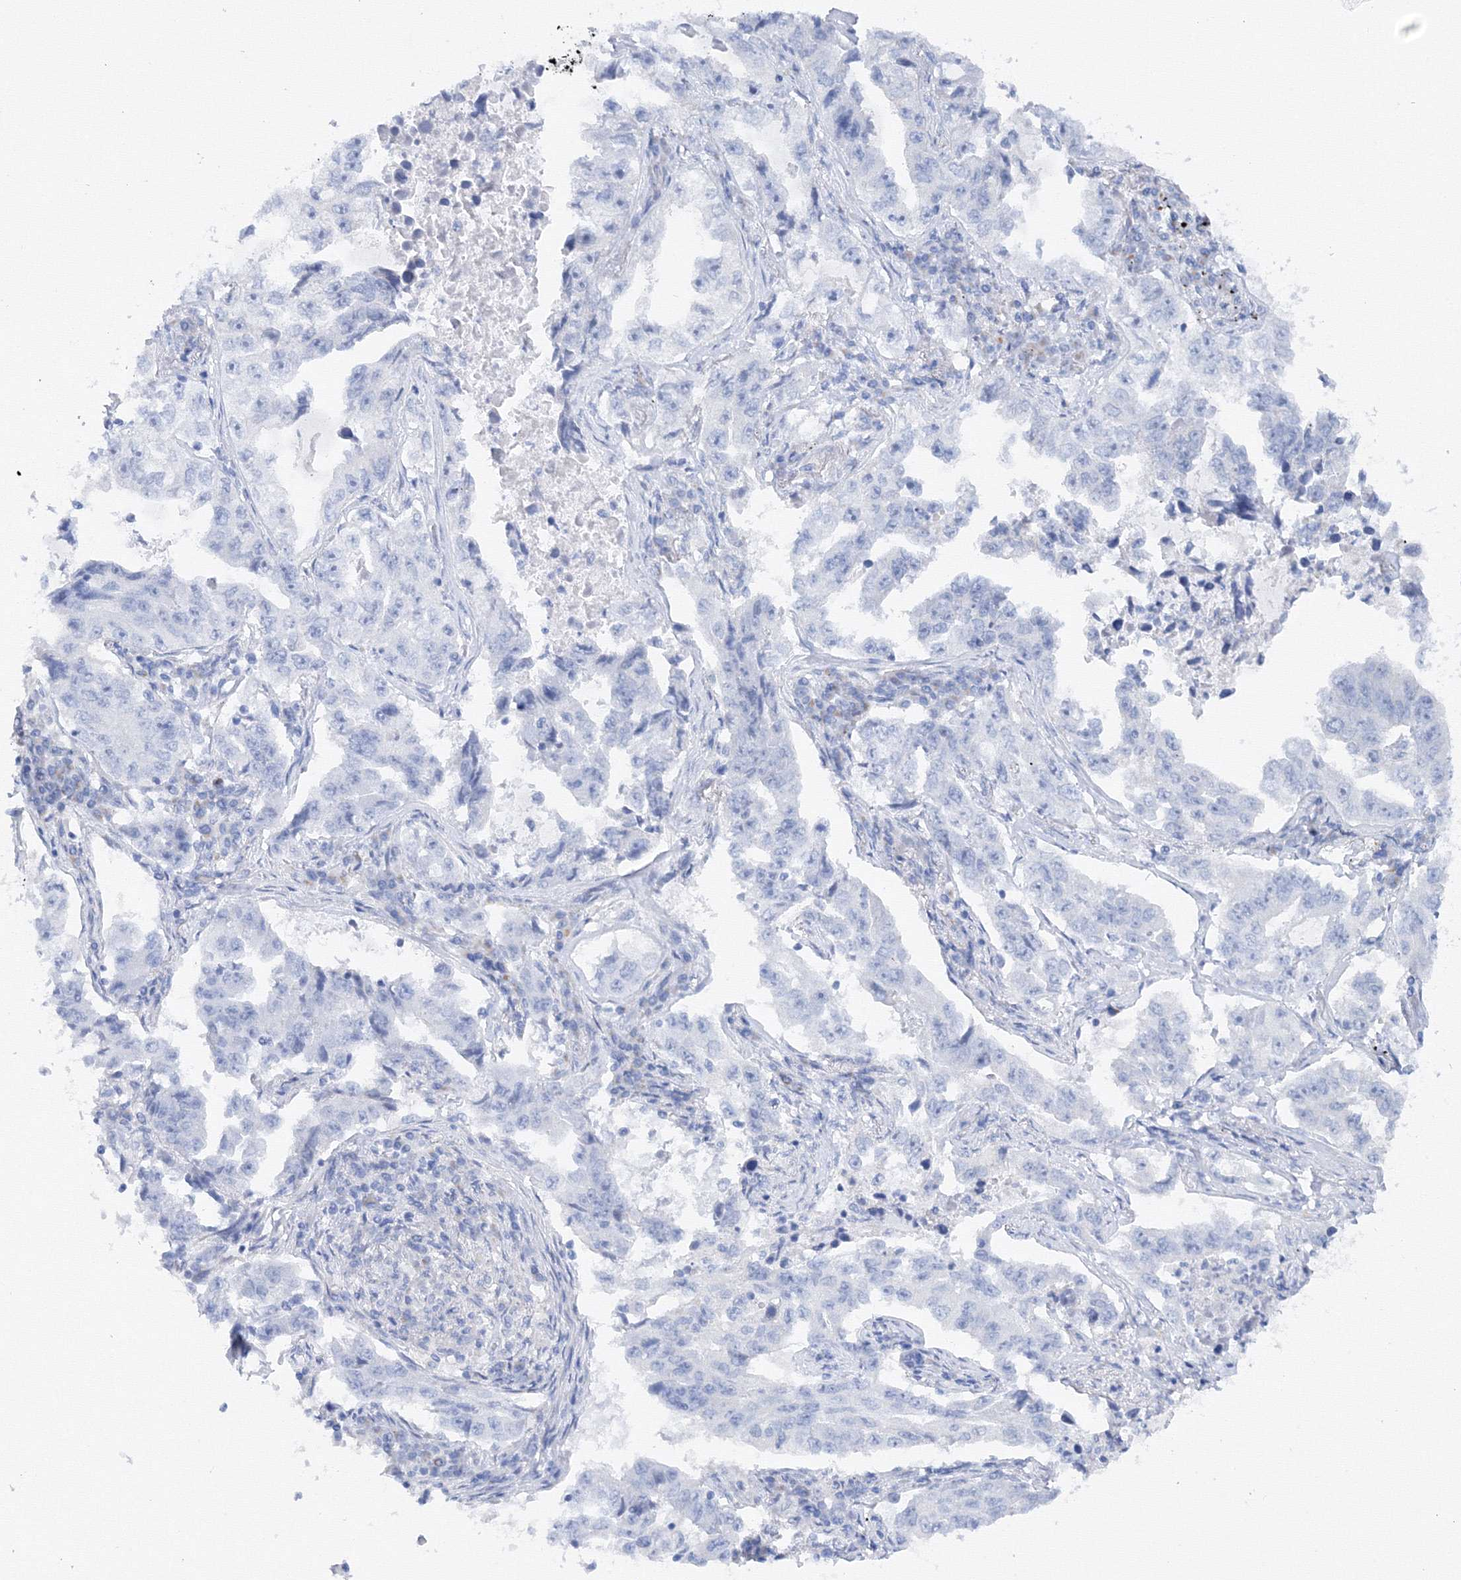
{"staining": {"intensity": "negative", "quantity": "none", "location": "none"}, "tissue": "lung cancer", "cell_type": "Tumor cells", "image_type": "cancer", "snomed": [{"axis": "morphology", "description": "Adenocarcinoma, NOS"}, {"axis": "topography", "description": "Lung"}], "caption": "This is a micrograph of immunohistochemistry (IHC) staining of adenocarcinoma (lung), which shows no staining in tumor cells. The staining is performed using DAB (3,3'-diaminobenzidine) brown chromogen with nuclei counter-stained in using hematoxylin.", "gene": "TAMM41", "patient": {"sex": "female", "age": 51}}